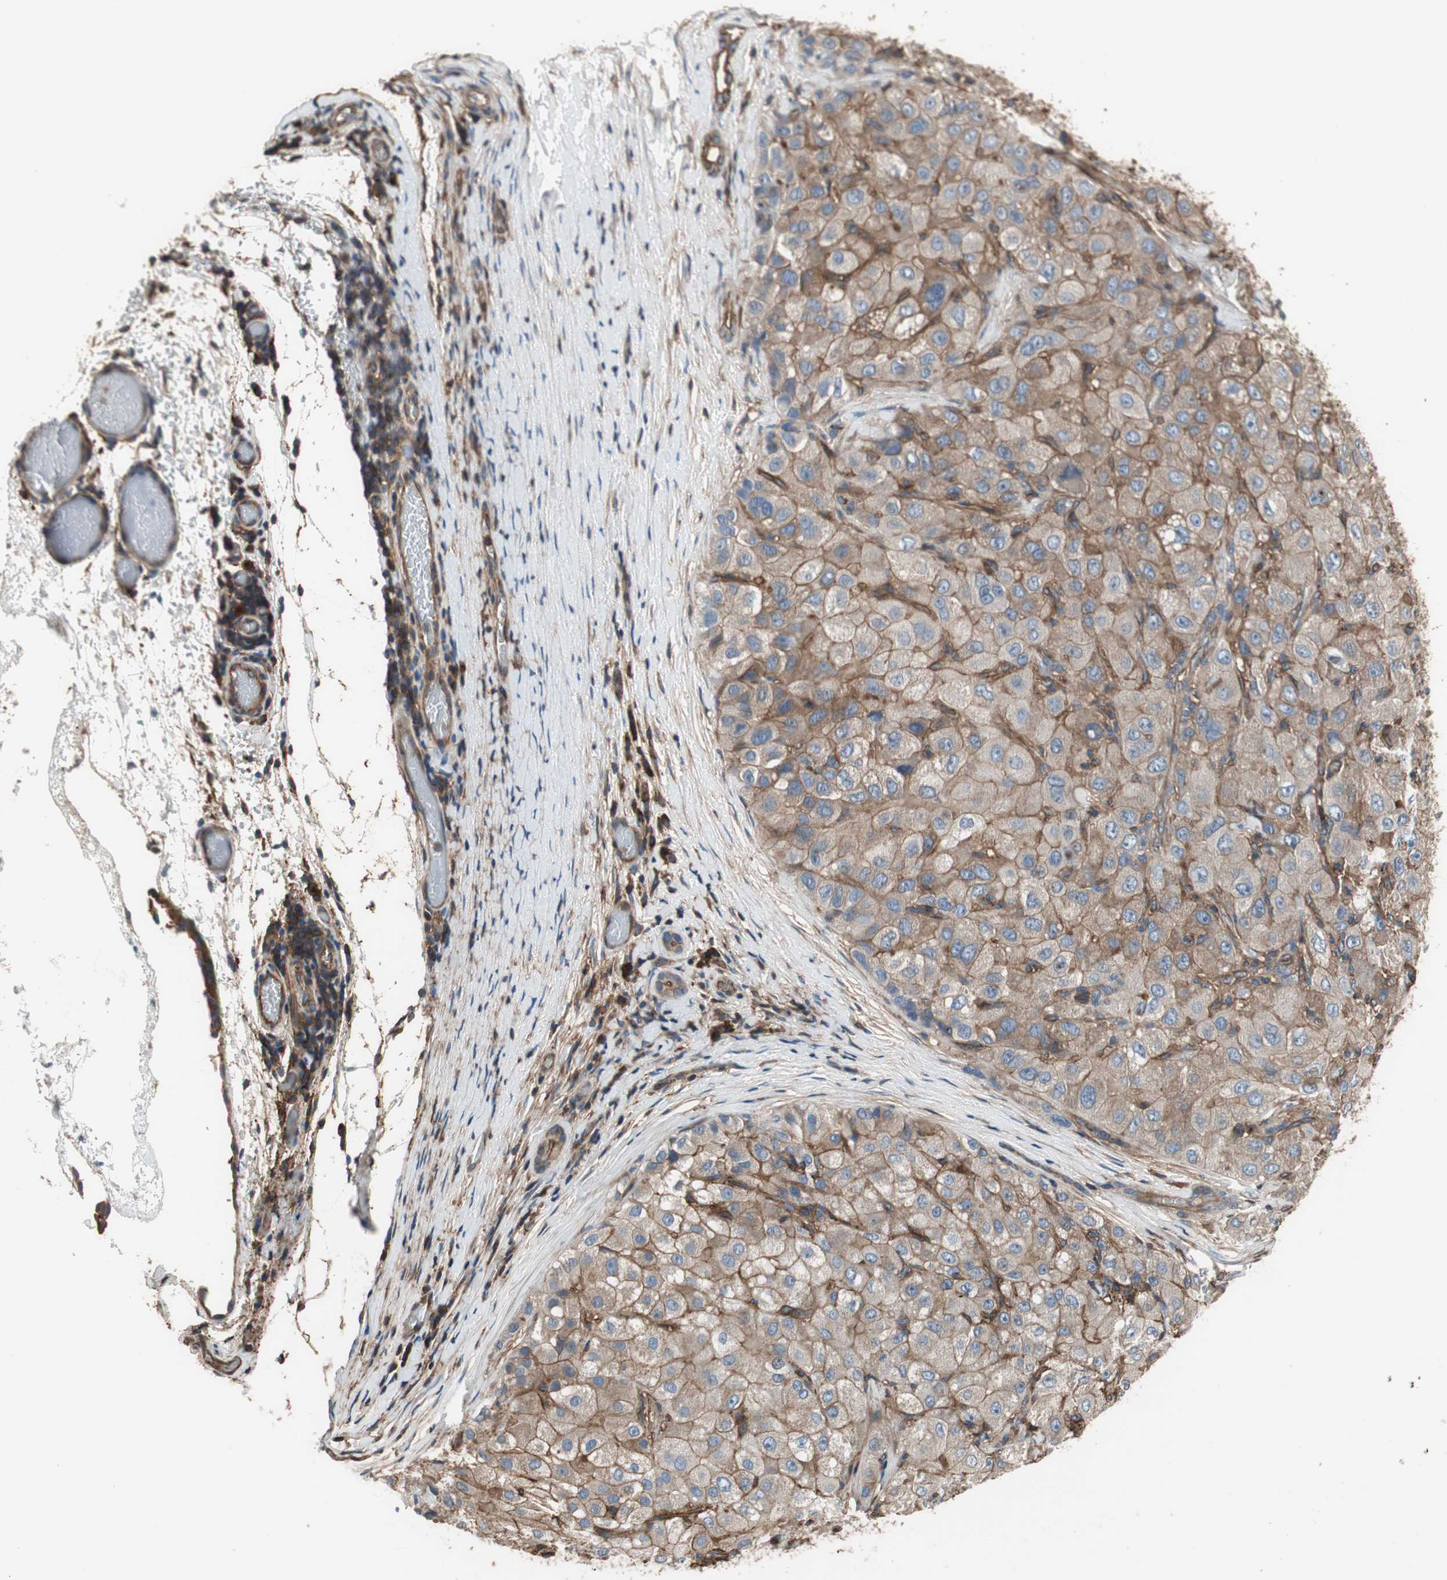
{"staining": {"intensity": "weak", "quantity": "25%-75%", "location": "cytoplasmic/membranous"}, "tissue": "liver cancer", "cell_type": "Tumor cells", "image_type": "cancer", "snomed": [{"axis": "morphology", "description": "Carcinoma, Hepatocellular, NOS"}, {"axis": "topography", "description": "Liver"}], "caption": "Hepatocellular carcinoma (liver) tissue demonstrates weak cytoplasmic/membranous staining in approximately 25%-75% of tumor cells, visualized by immunohistochemistry. Immunohistochemistry stains the protein of interest in brown and the nuclei are stained blue.", "gene": "IL1RL1", "patient": {"sex": "male", "age": 80}}